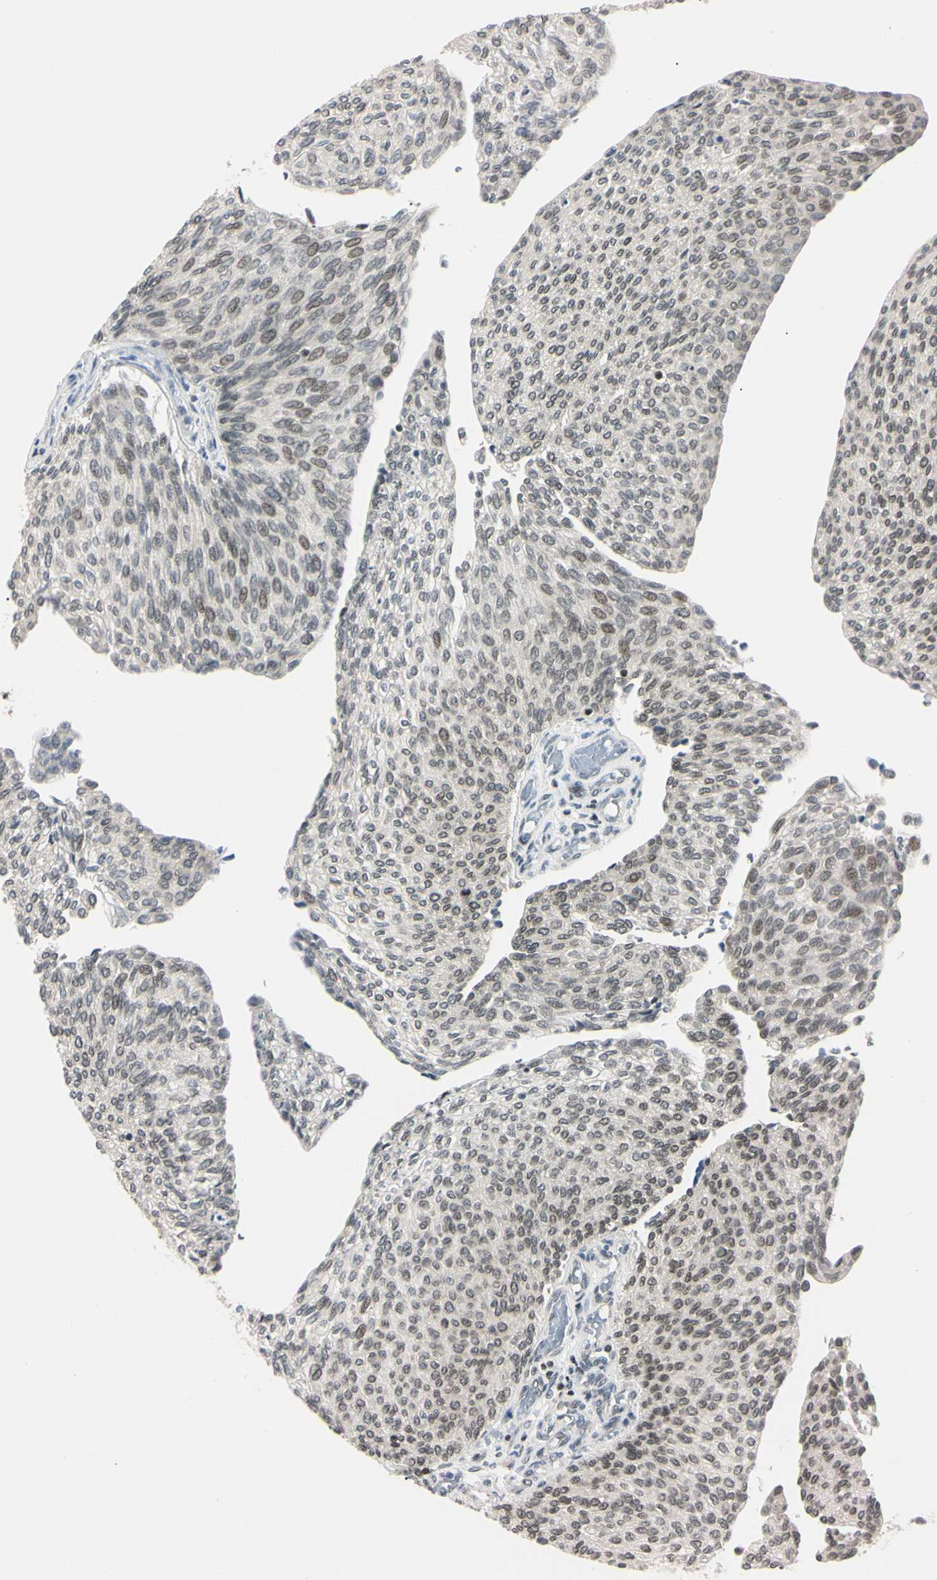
{"staining": {"intensity": "weak", "quantity": ">75%", "location": "nuclear"}, "tissue": "urothelial cancer", "cell_type": "Tumor cells", "image_type": "cancer", "snomed": [{"axis": "morphology", "description": "Urothelial carcinoma, Low grade"}, {"axis": "topography", "description": "Urinary bladder"}], "caption": "Low-grade urothelial carcinoma was stained to show a protein in brown. There is low levels of weak nuclear positivity in about >75% of tumor cells.", "gene": "C1orf174", "patient": {"sex": "female", "age": 79}}